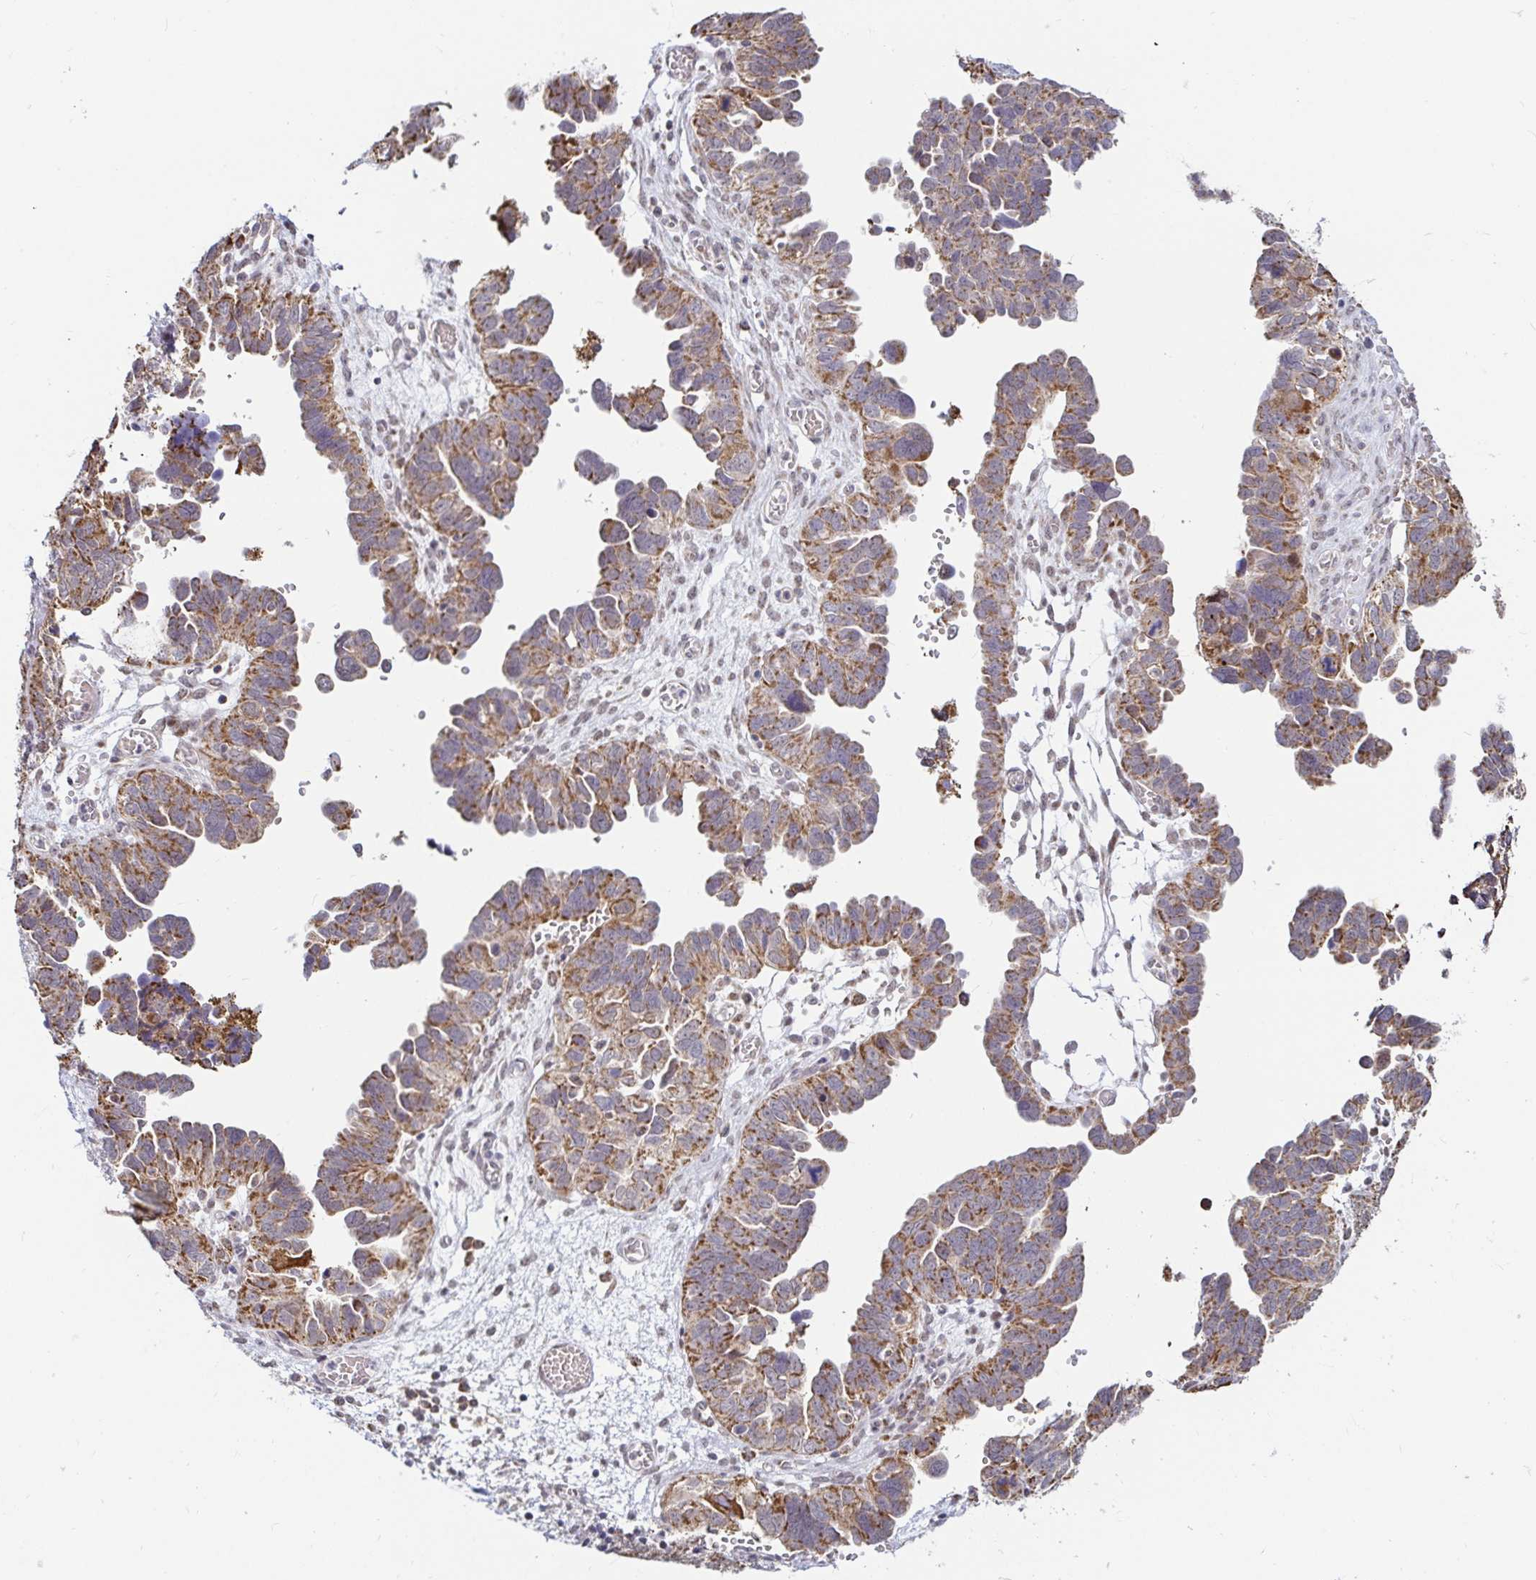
{"staining": {"intensity": "moderate", "quantity": ">75%", "location": "cytoplasmic/membranous"}, "tissue": "ovarian cancer", "cell_type": "Tumor cells", "image_type": "cancer", "snomed": [{"axis": "morphology", "description": "Cystadenocarcinoma, serous, NOS"}, {"axis": "topography", "description": "Ovary"}], "caption": "Immunohistochemistry (IHC) of ovarian cancer displays medium levels of moderate cytoplasmic/membranous staining in approximately >75% of tumor cells. The staining was performed using DAB, with brown indicating positive protein expression. Nuclei are stained blue with hematoxylin.", "gene": "TIMM50", "patient": {"sex": "female", "age": 64}}